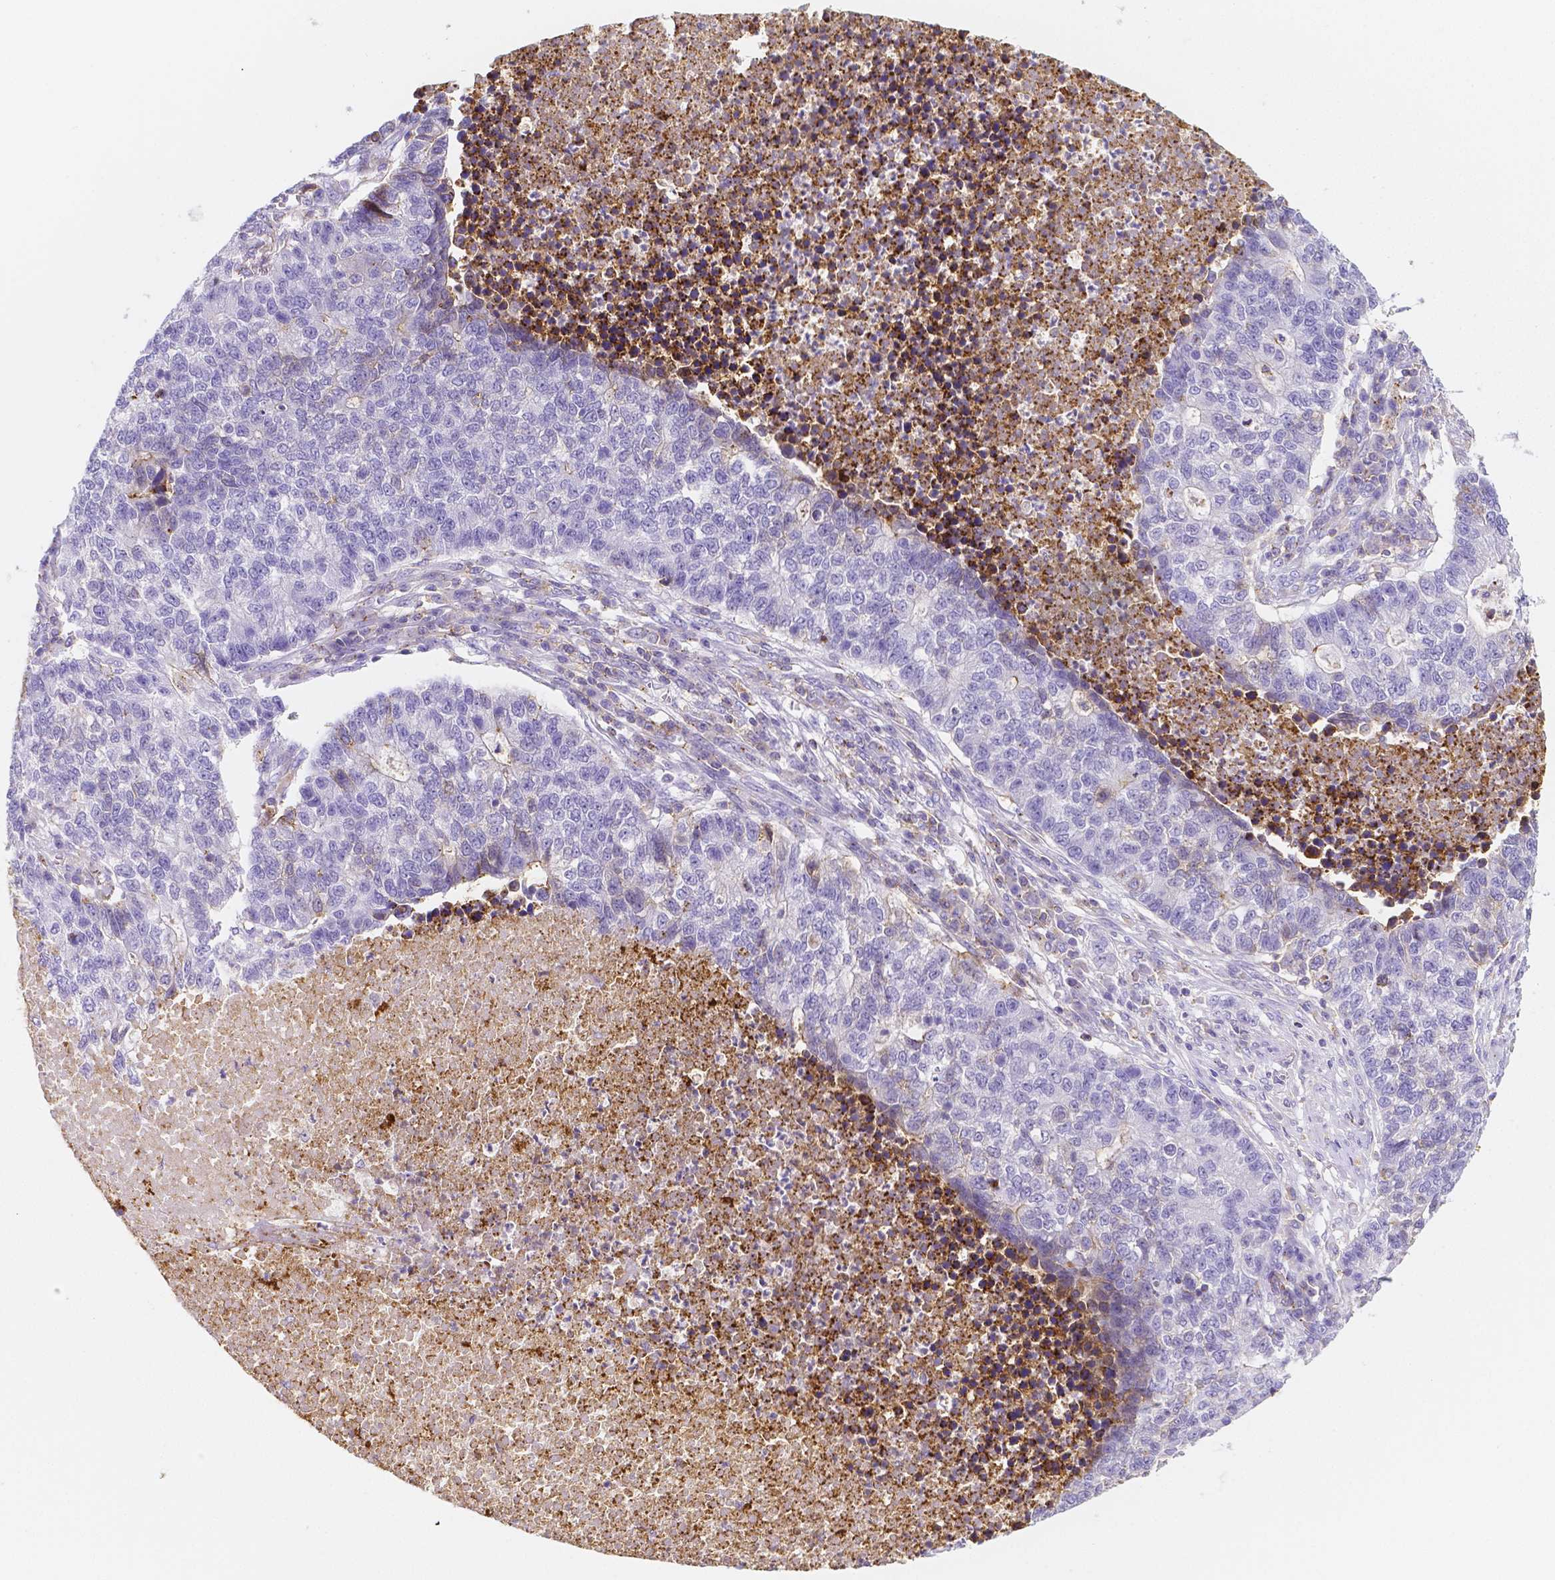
{"staining": {"intensity": "negative", "quantity": "none", "location": "none"}, "tissue": "lung cancer", "cell_type": "Tumor cells", "image_type": "cancer", "snomed": [{"axis": "morphology", "description": "Adenocarcinoma, NOS"}, {"axis": "topography", "description": "Lung"}], "caption": "Protein analysis of lung adenocarcinoma demonstrates no significant expression in tumor cells.", "gene": "GABRD", "patient": {"sex": "male", "age": 57}}